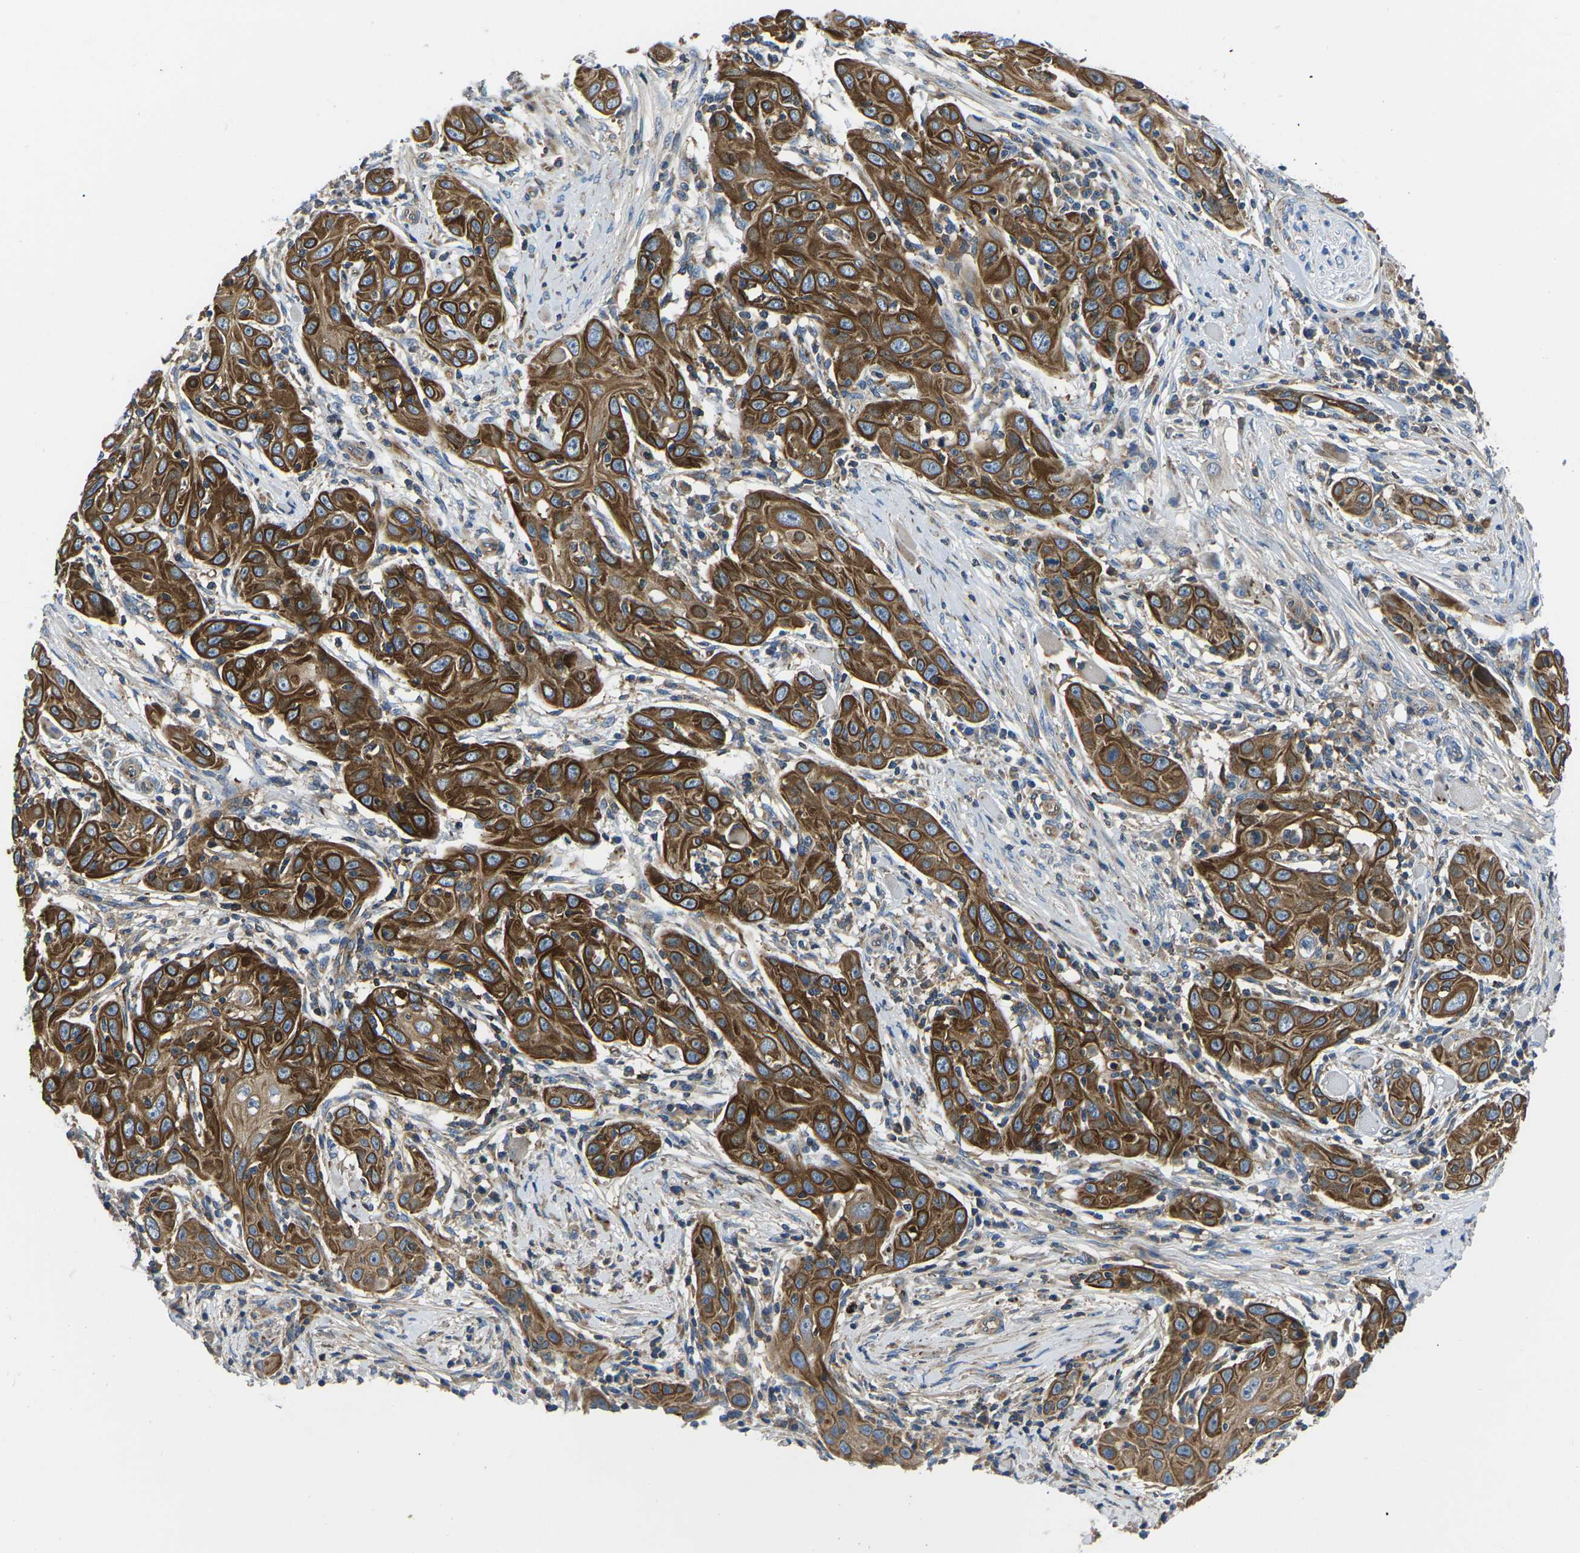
{"staining": {"intensity": "strong", "quantity": ">75%", "location": "cytoplasmic/membranous"}, "tissue": "skin cancer", "cell_type": "Tumor cells", "image_type": "cancer", "snomed": [{"axis": "morphology", "description": "Squamous cell carcinoma, NOS"}, {"axis": "topography", "description": "Skin"}], "caption": "Protein staining of squamous cell carcinoma (skin) tissue exhibits strong cytoplasmic/membranous staining in about >75% of tumor cells.", "gene": "KCNJ15", "patient": {"sex": "female", "age": 88}}